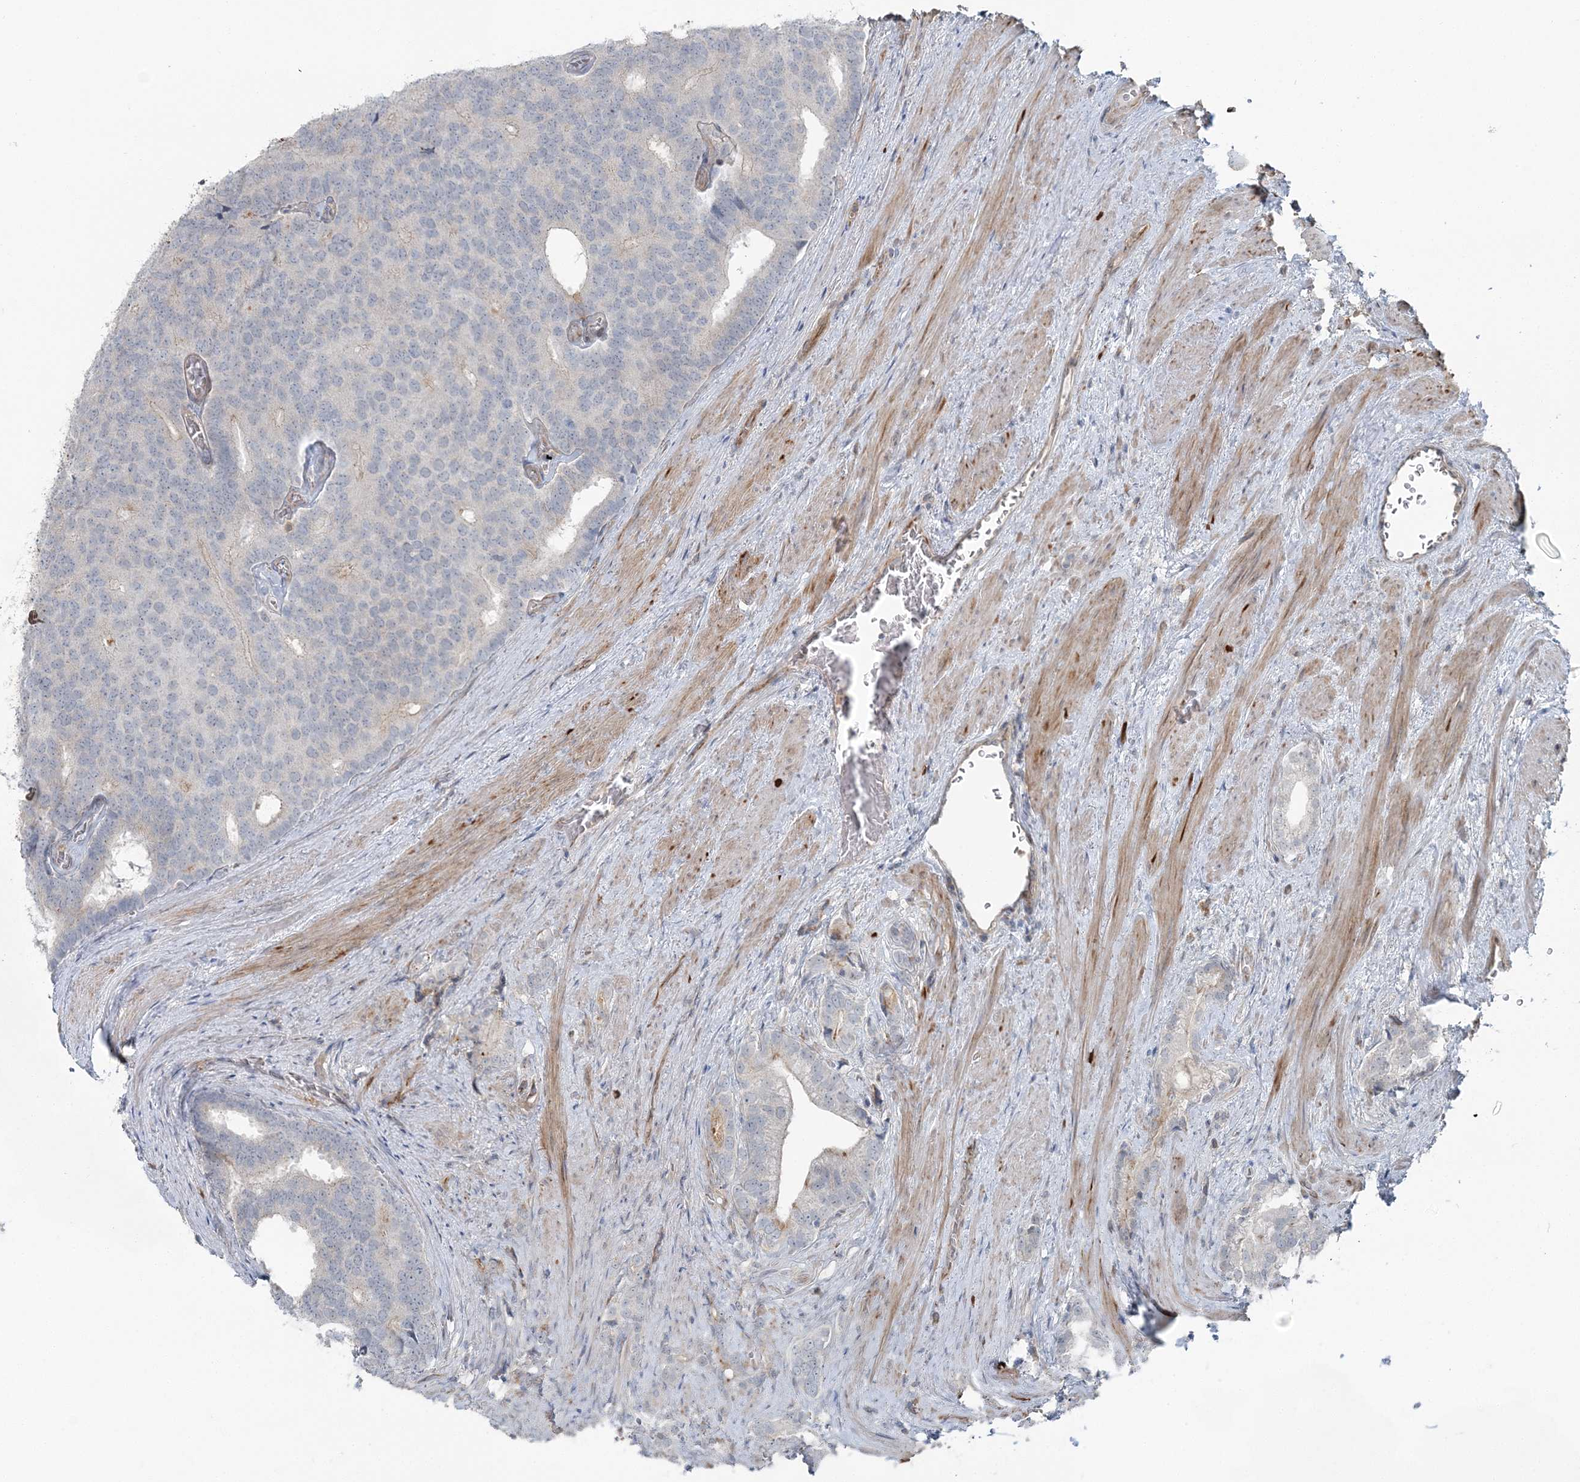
{"staining": {"intensity": "negative", "quantity": "none", "location": "none"}, "tissue": "prostate cancer", "cell_type": "Tumor cells", "image_type": "cancer", "snomed": [{"axis": "morphology", "description": "Adenocarcinoma, Low grade"}, {"axis": "topography", "description": "Prostate"}], "caption": "A histopathology image of human adenocarcinoma (low-grade) (prostate) is negative for staining in tumor cells. (DAB immunohistochemistry, high magnification).", "gene": "FBXL17", "patient": {"sex": "male", "age": 71}}